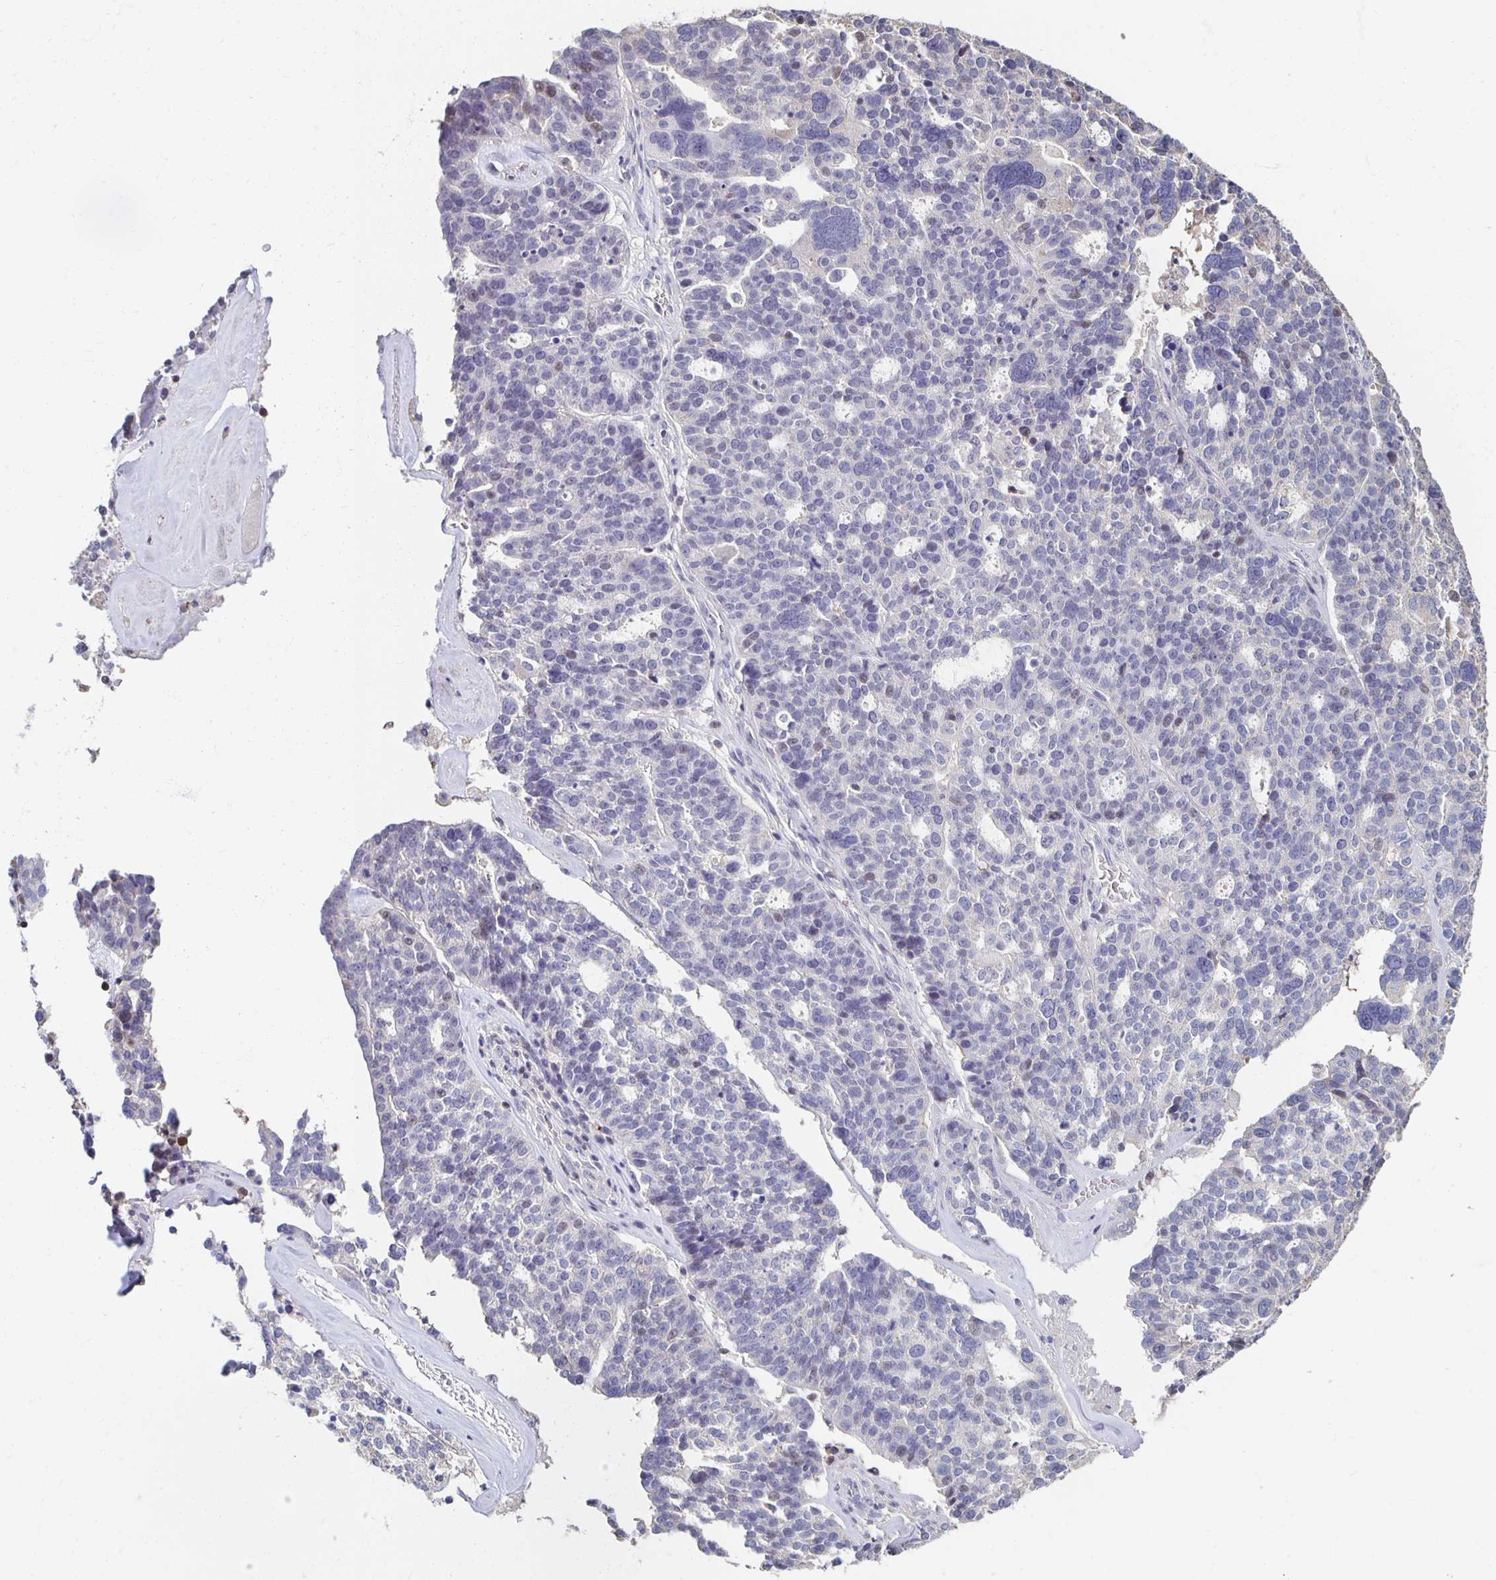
{"staining": {"intensity": "negative", "quantity": "none", "location": "none"}, "tissue": "ovarian cancer", "cell_type": "Tumor cells", "image_type": "cancer", "snomed": [{"axis": "morphology", "description": "Cystadenocarcinoma, serous, NOS"}, {"axis": "topography", "description": "Ovary"}], "caption": "Immunohistochemical staining of serous cystadenocarcinoma (ovarian) demonstrates no significant staining in tumor cells.", "gene": "ZNF692", "patient": {"sex": "female", "age": 59}}